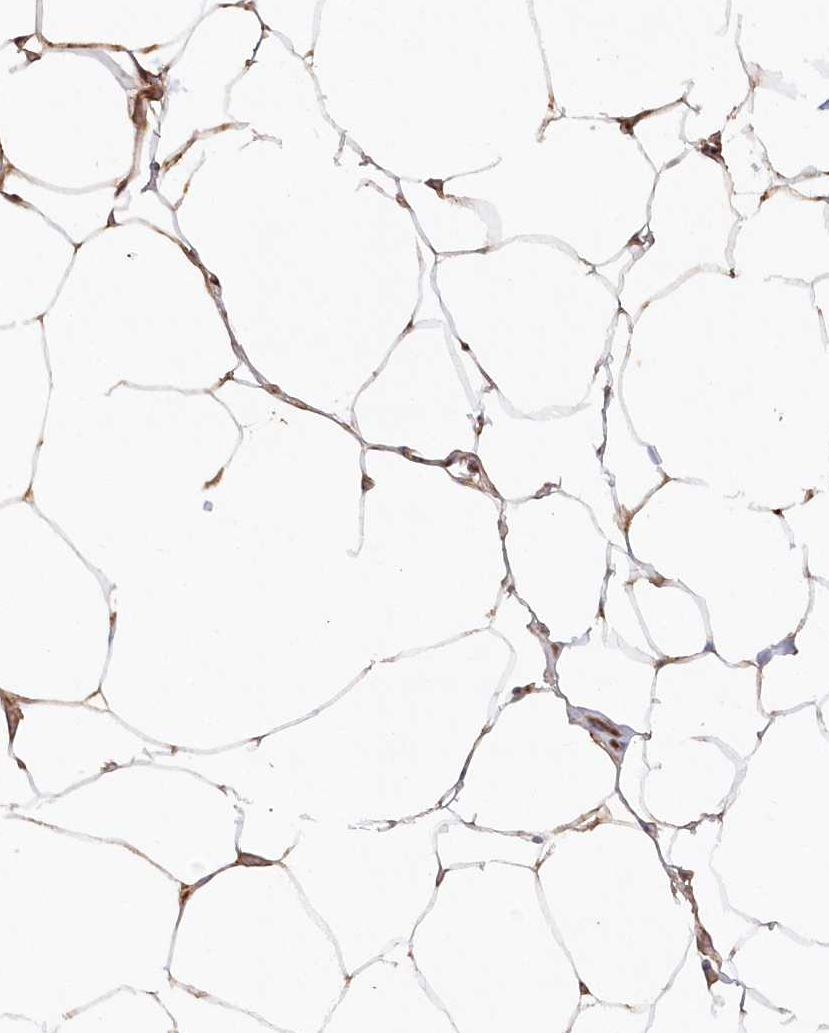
{"staining": {"intensity": "strong", "quantity": ">75%", "location": "cytoplasmic/membranous"}, "tissue": "adipose tissue", "cell_type": "Adipocytes", "image_type": "normal", "snomed": [{"axis": "morphology", "description": "Normal tissue, NOS"}, {"axis": "morphology", "description": "Fibrosis, NOS"}, {"axis": "topography", "description": "Breast"}, {"axis": "topography", "description": "Adipose tissue"}], "caption": "Adipose tissue stained with immunohistochemistry (IHC) exhibits strong cytoplasmic/membranous expression in about >75% of adipocytes. (DAB (3,3'-diaminobenzidine) IHC, brown staining for protein, blue staining for nuclei).", "gene": "GBE1", "patient": {"sex": "female", "age": 39}}